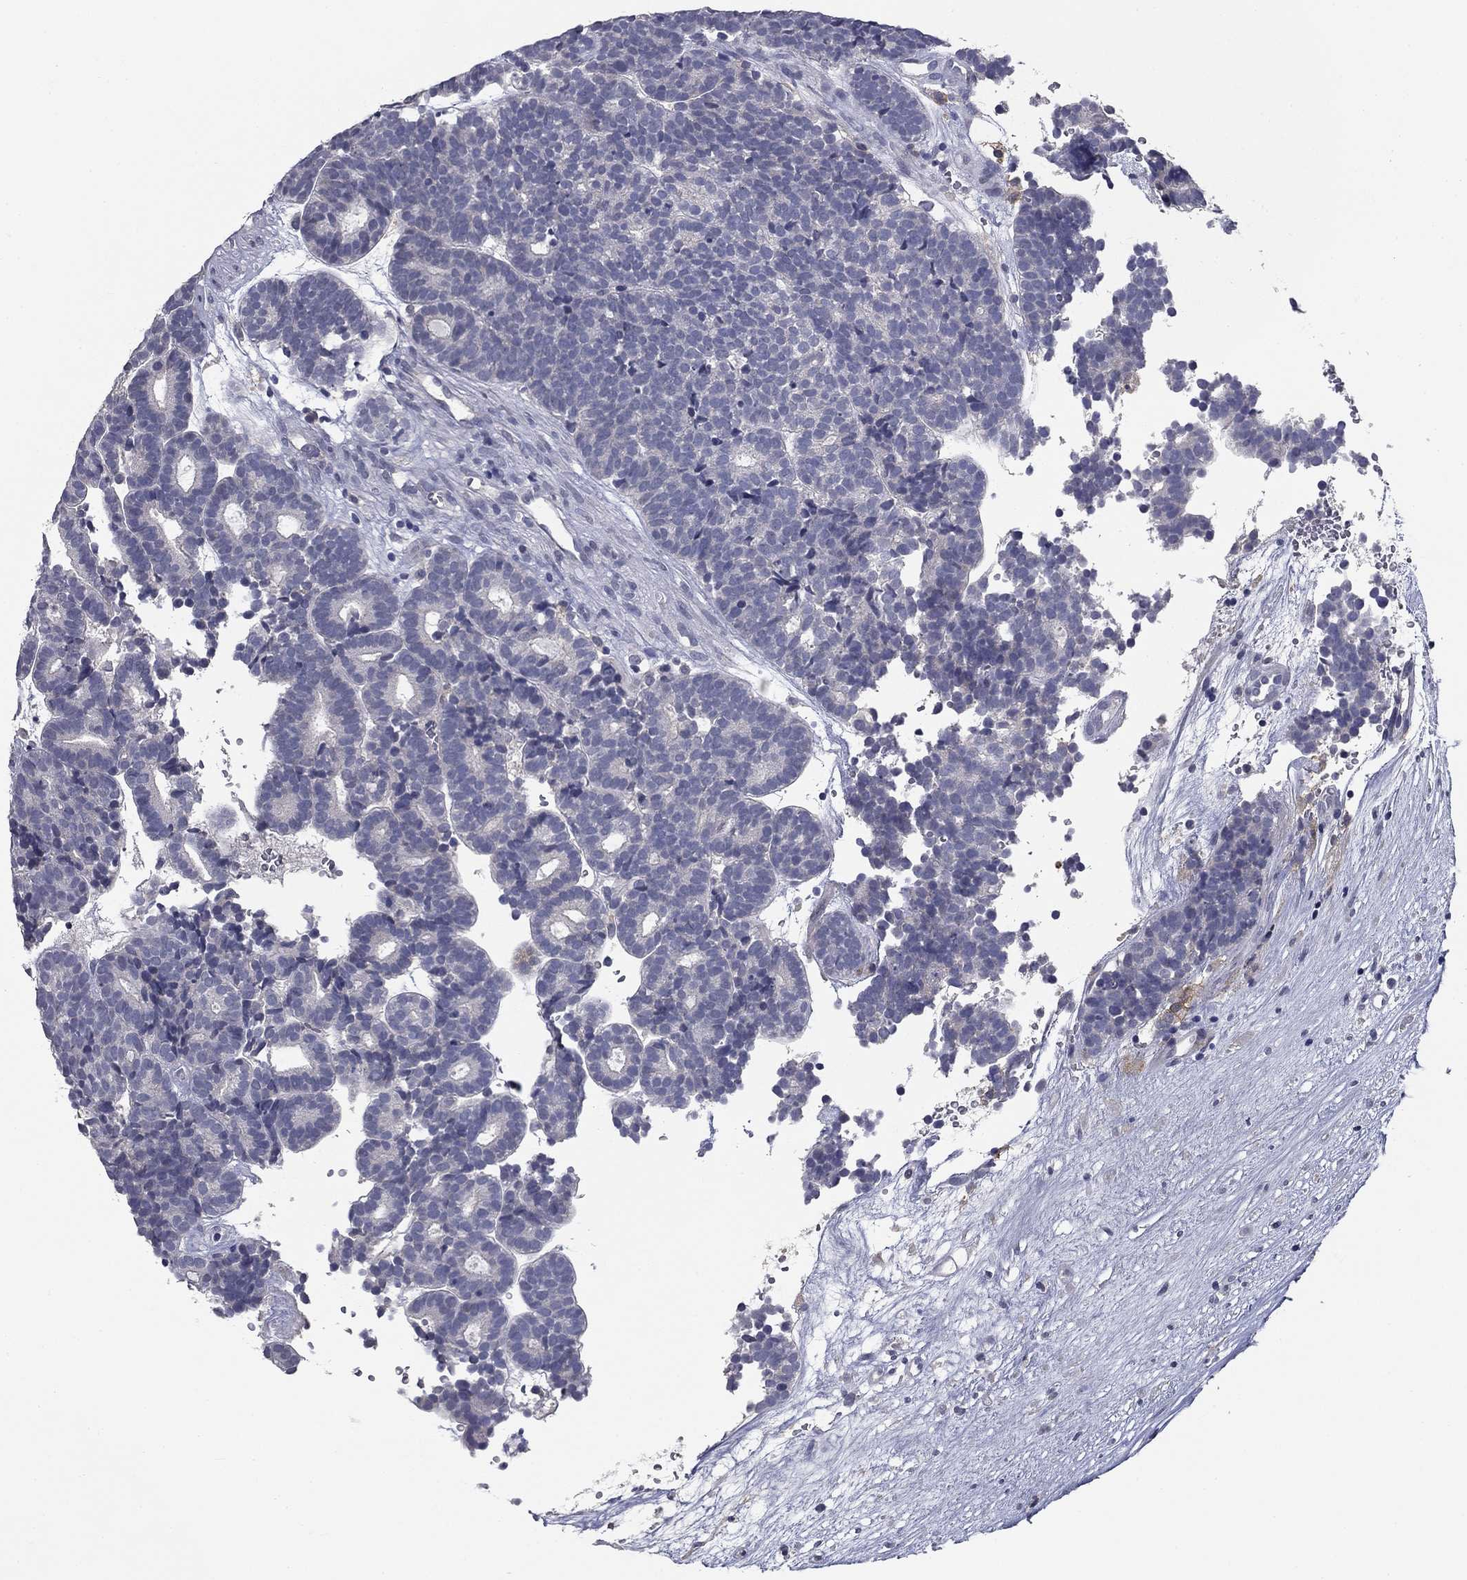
{"staining": {"intensity": "negative", "quantity": "none", "location": "none"}, "tissue": "head and neck cancer", "cell_type": "Tumor cells", "image_type": "cancer", "snomed": [{"axis": "morphology", "description": "Adenocarcinoma, NOS"}, {"axis": "topography", "description": "Head-Neck"}], "caption": "A high-resolution micrograph shows IHC staining of adenocarcinoma (head and neck), which reveals no significant staining in tumor cells. The staining is performed using DAB (3,3'-diaminobenzidine) brown chromogen with nuclei counter-stained in using hematoxylin.", "gene": "CD274", "patient": {"sex": "female", "age": 81}}